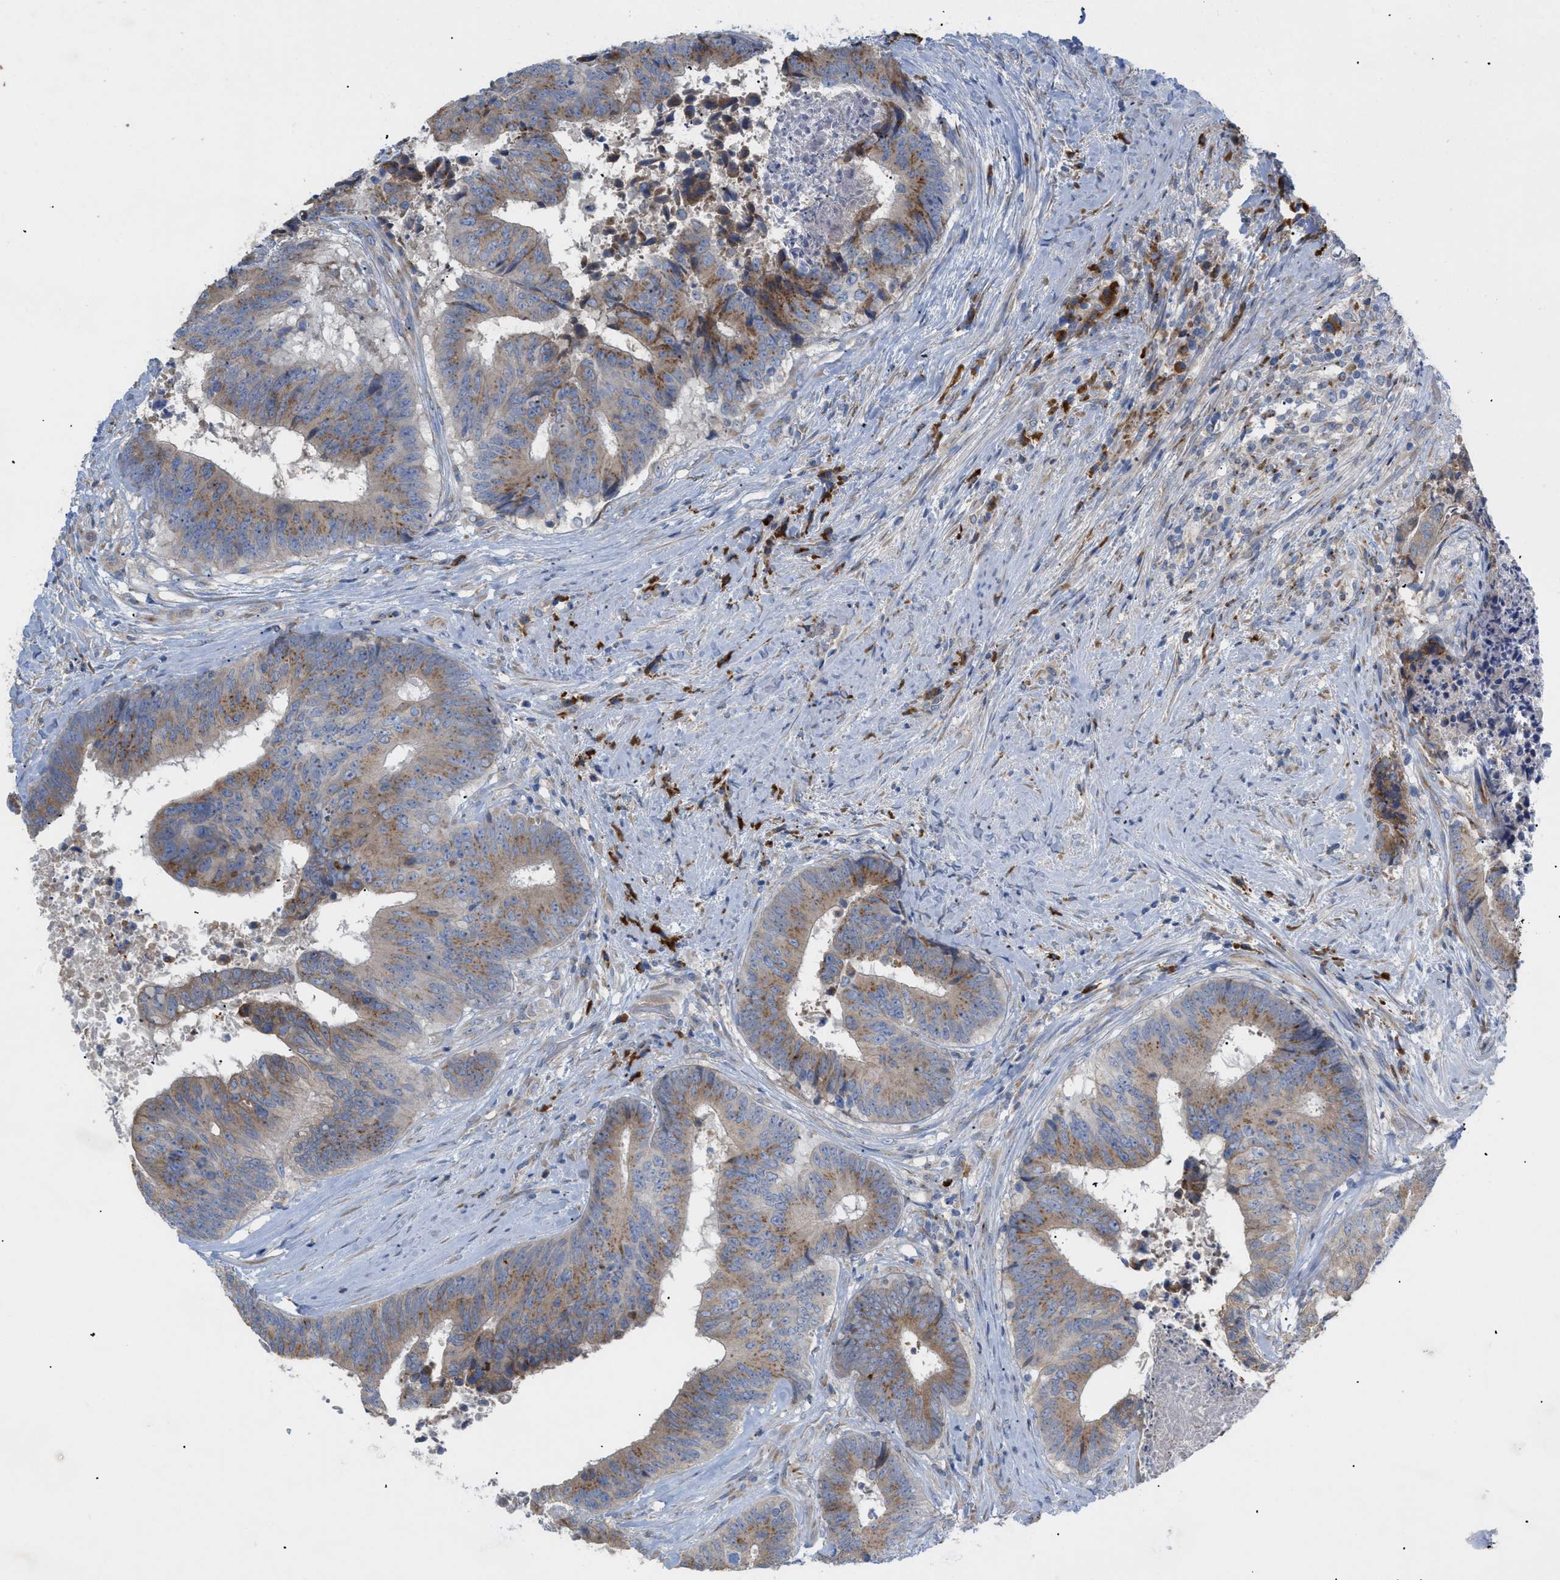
{"staining": {"intensity": "moderate", "quantity": "25%-75%", "location": "cytoplasmic/membranous"}, "tissue": "colorectal cancer", "cell_type": "Tumor cells", "image_type": "cancer", "snomed": [{"axis": "morphology", "description": "Adenocarcinoma, NOS"}, {"axis": "topography", "description": "Rectum"}], "caption": "Brown immunohistochemical staining in adenocarcinoma (colorectal) displays moderate cytoplasmic/membranous positivity in approximately 25%-75% of tumor cells. The staining was performed using DAB to visualize the protein expression in brown, while the nuclei were stained in blue with hematoxylin (Magnification: 20x).", "gene": "SLC50A1", "patient": {"sex": "male", "age": 72}}